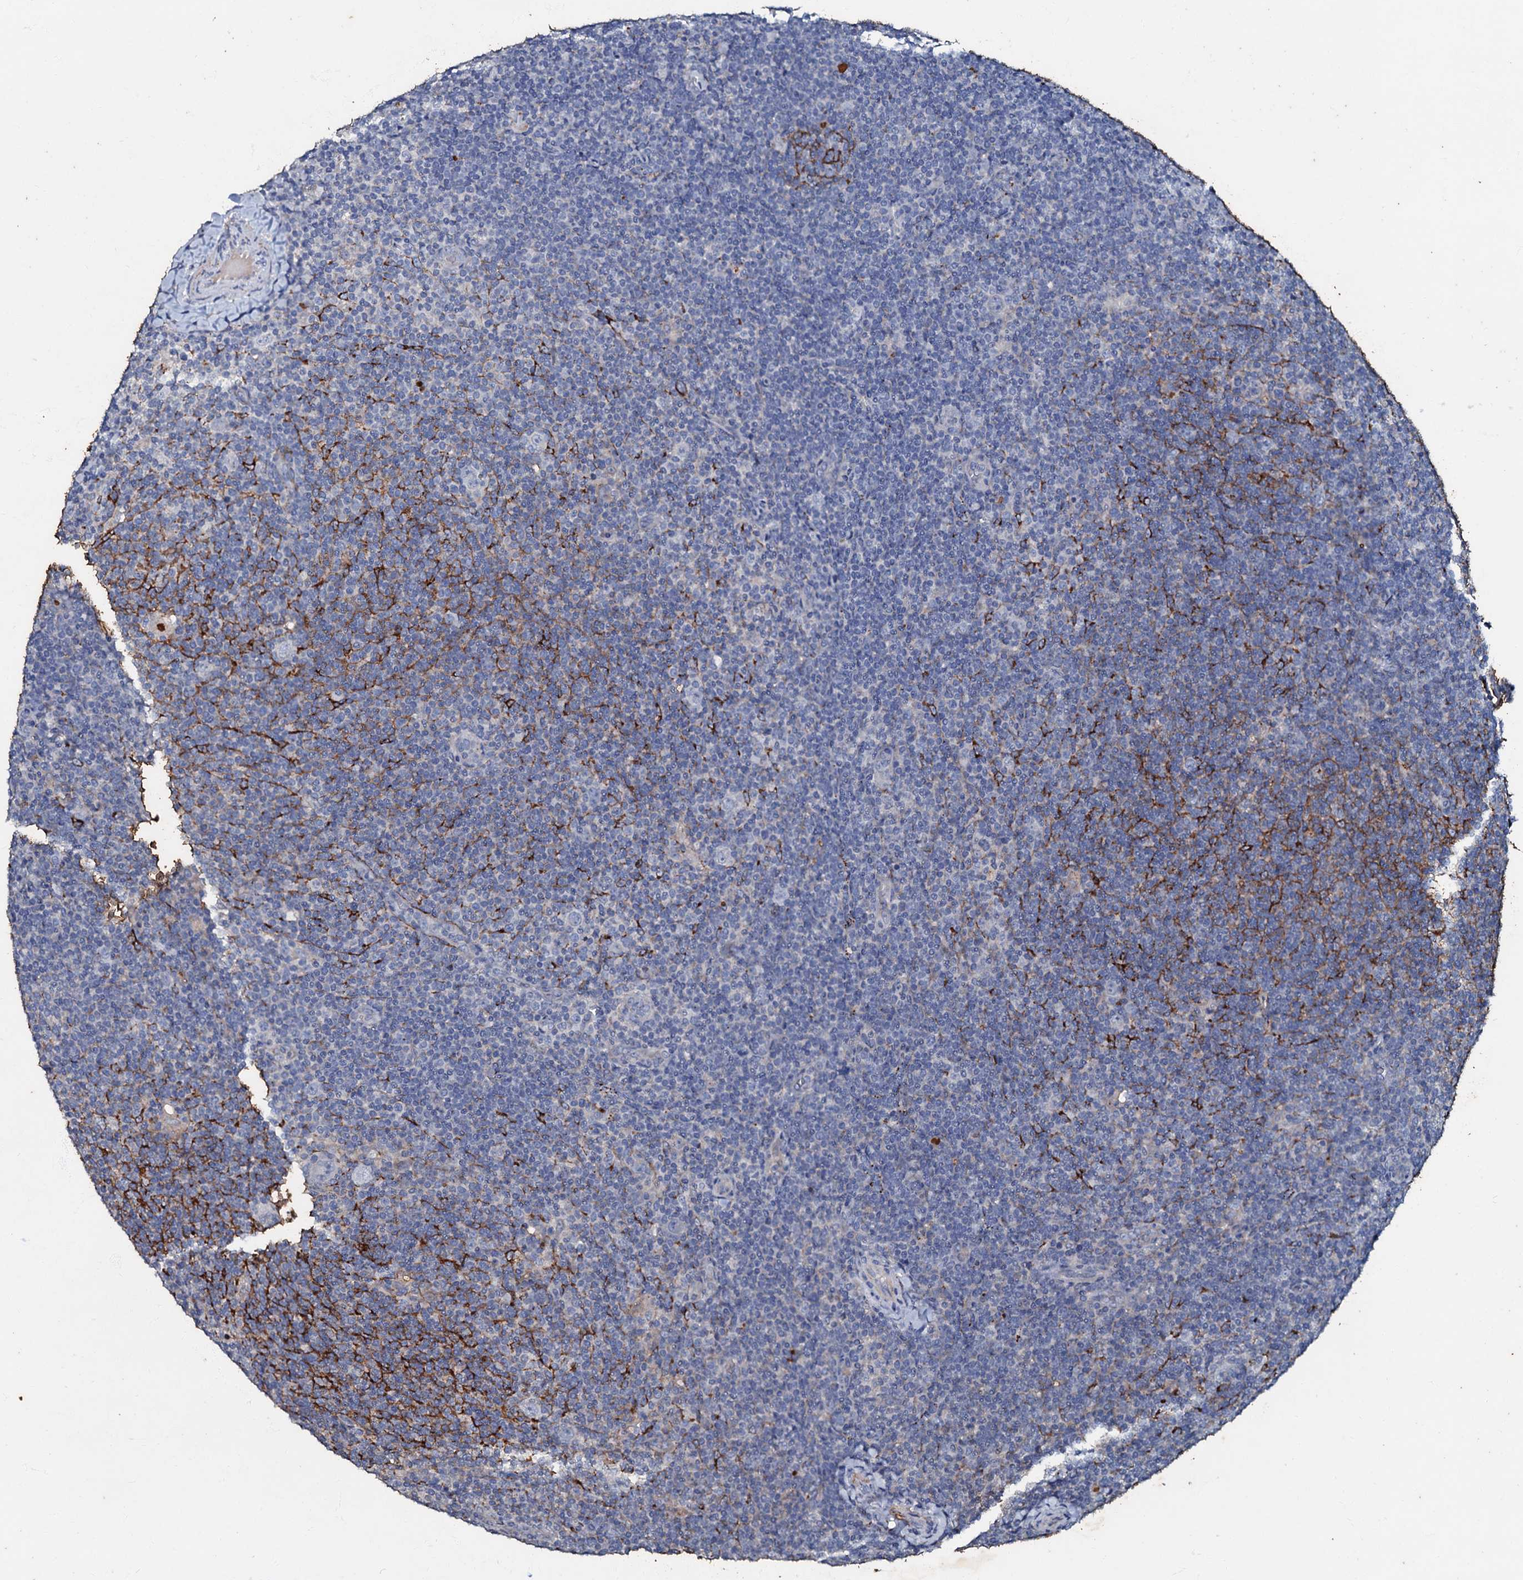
{"staining": {"intensity": "negative", "quantity": "none", "location": "none"}, "tissue": "lymphoma", "cell_type": "Tumor cells", "image_type": "cancer", "snomed": [{"axis": "morphology", "description": "Hodgkin's disease, NOS"}, {"axis": "topography", "description": "Lymph node"}], "caption": "A photomicrograph of Hodgkin's disease stained for a protein exhibits no brown staining in tumor cells.", "gene": "MANSC4", "patient": {"sex": "female", "age": 57}}